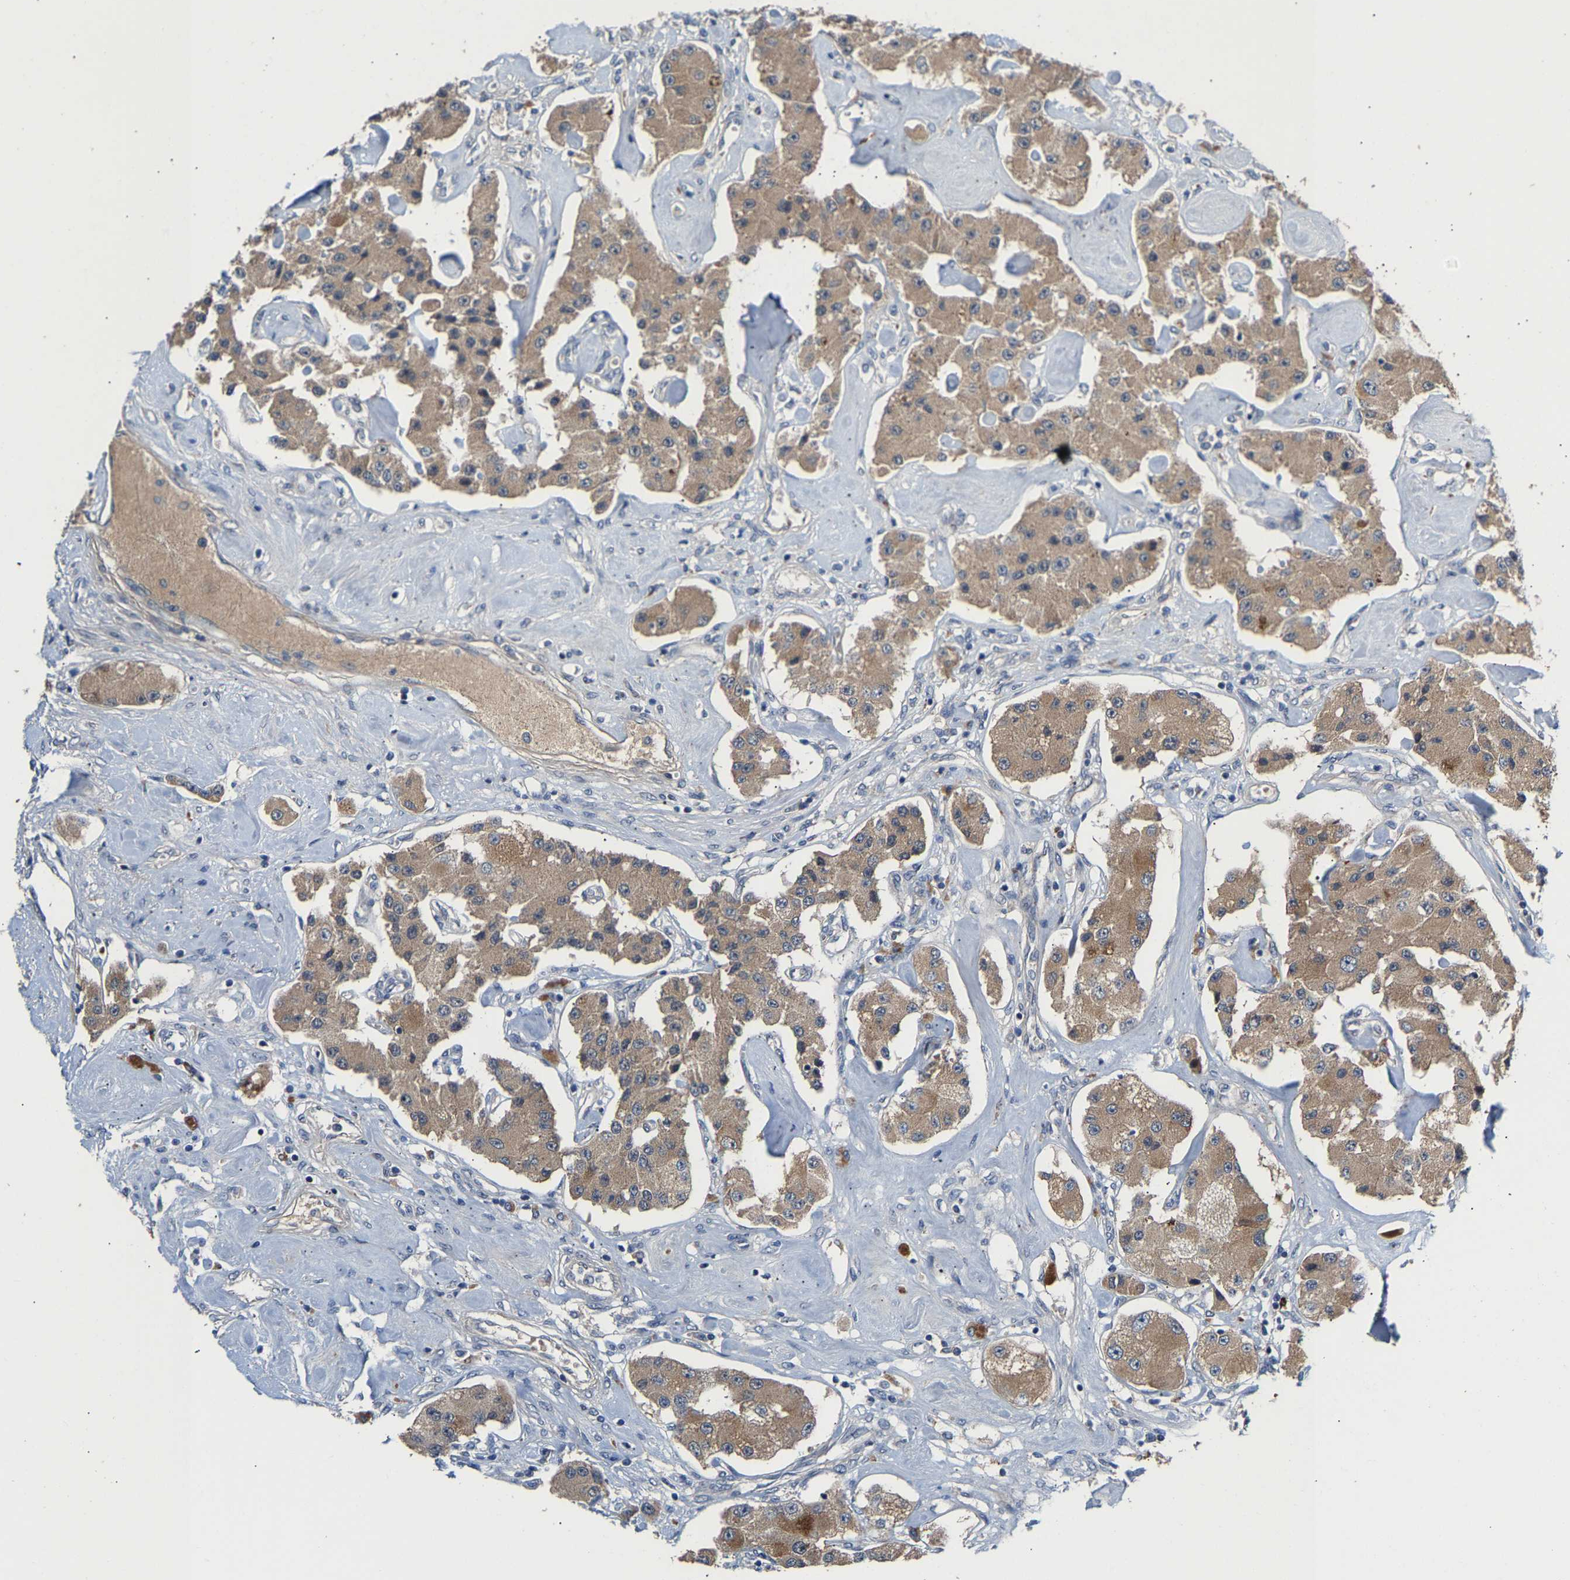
{"staining": {"intensity": "moderate", "quantity": ">75%", "location": "cytoplasmic/membranous"}, "tissue": "carcinoid", "cell_type": "Tumor cells", "image_type": "cancer", "snomed": [{"axis": "morphology", "description": "Carcinoid, malignant, NOS"}, {"axis": "topography", "description": "Pancreas"}], "caption": "Immunohistochemistry (IHC) (DAB) staining of carcinoid displays moderate cytoplasmic/membranous protein staining in approximately >75% of tumor cells.", "gene": "KASH5", "patient": {"sex": "male", "age": 41}}